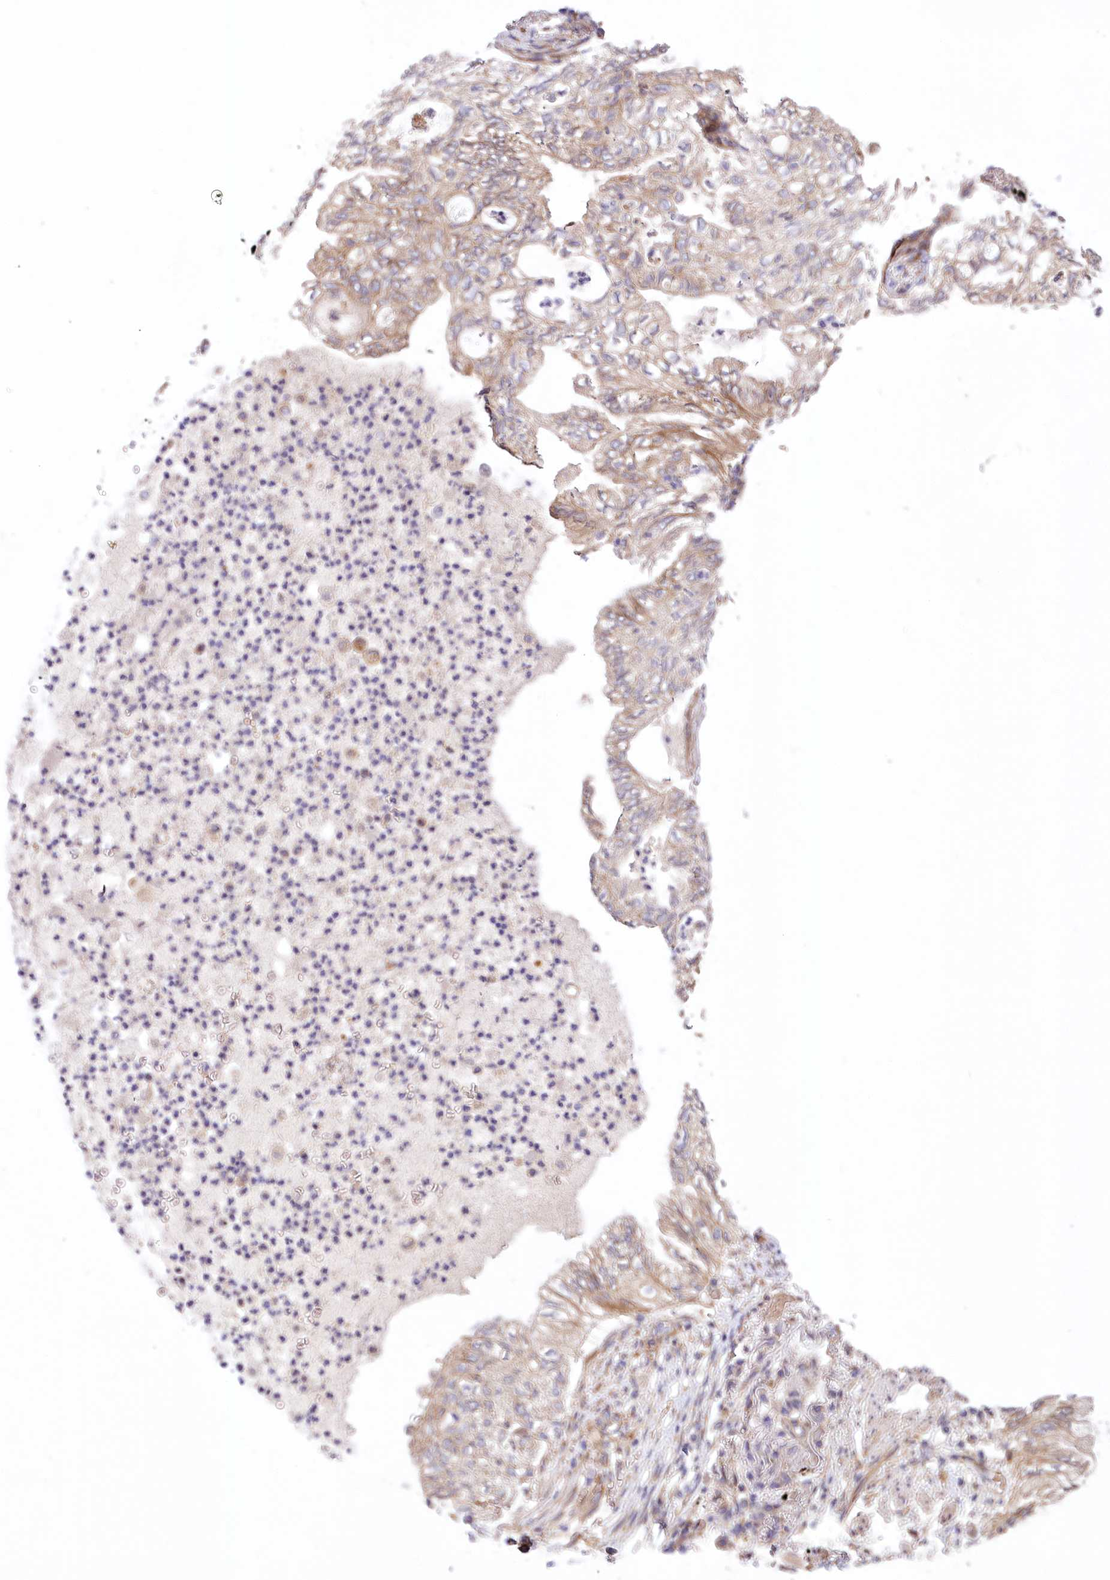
{"staining": {"intensity": "weak", "quantity": "25%-75%", "location": "cytoplasmic/membranous"}, "tissue": "lung cancer", "cell_type": "Tumor cells", "image_type": "cancer", "snomed": [{"axis": "morphology", "description": "Adenocarcinoma, NOS"}, {"axis": "topography", "description": "Lung"}], "caption": "Immunohistochemistry (DAB) staining of lung adenocarcinoma exhibits weak cytoplasmic/membranous protein staining in approximately 25%-75% of tumor cells.", "gene": "TRUB1", "patient": {"sex": "female", "age": 70}}